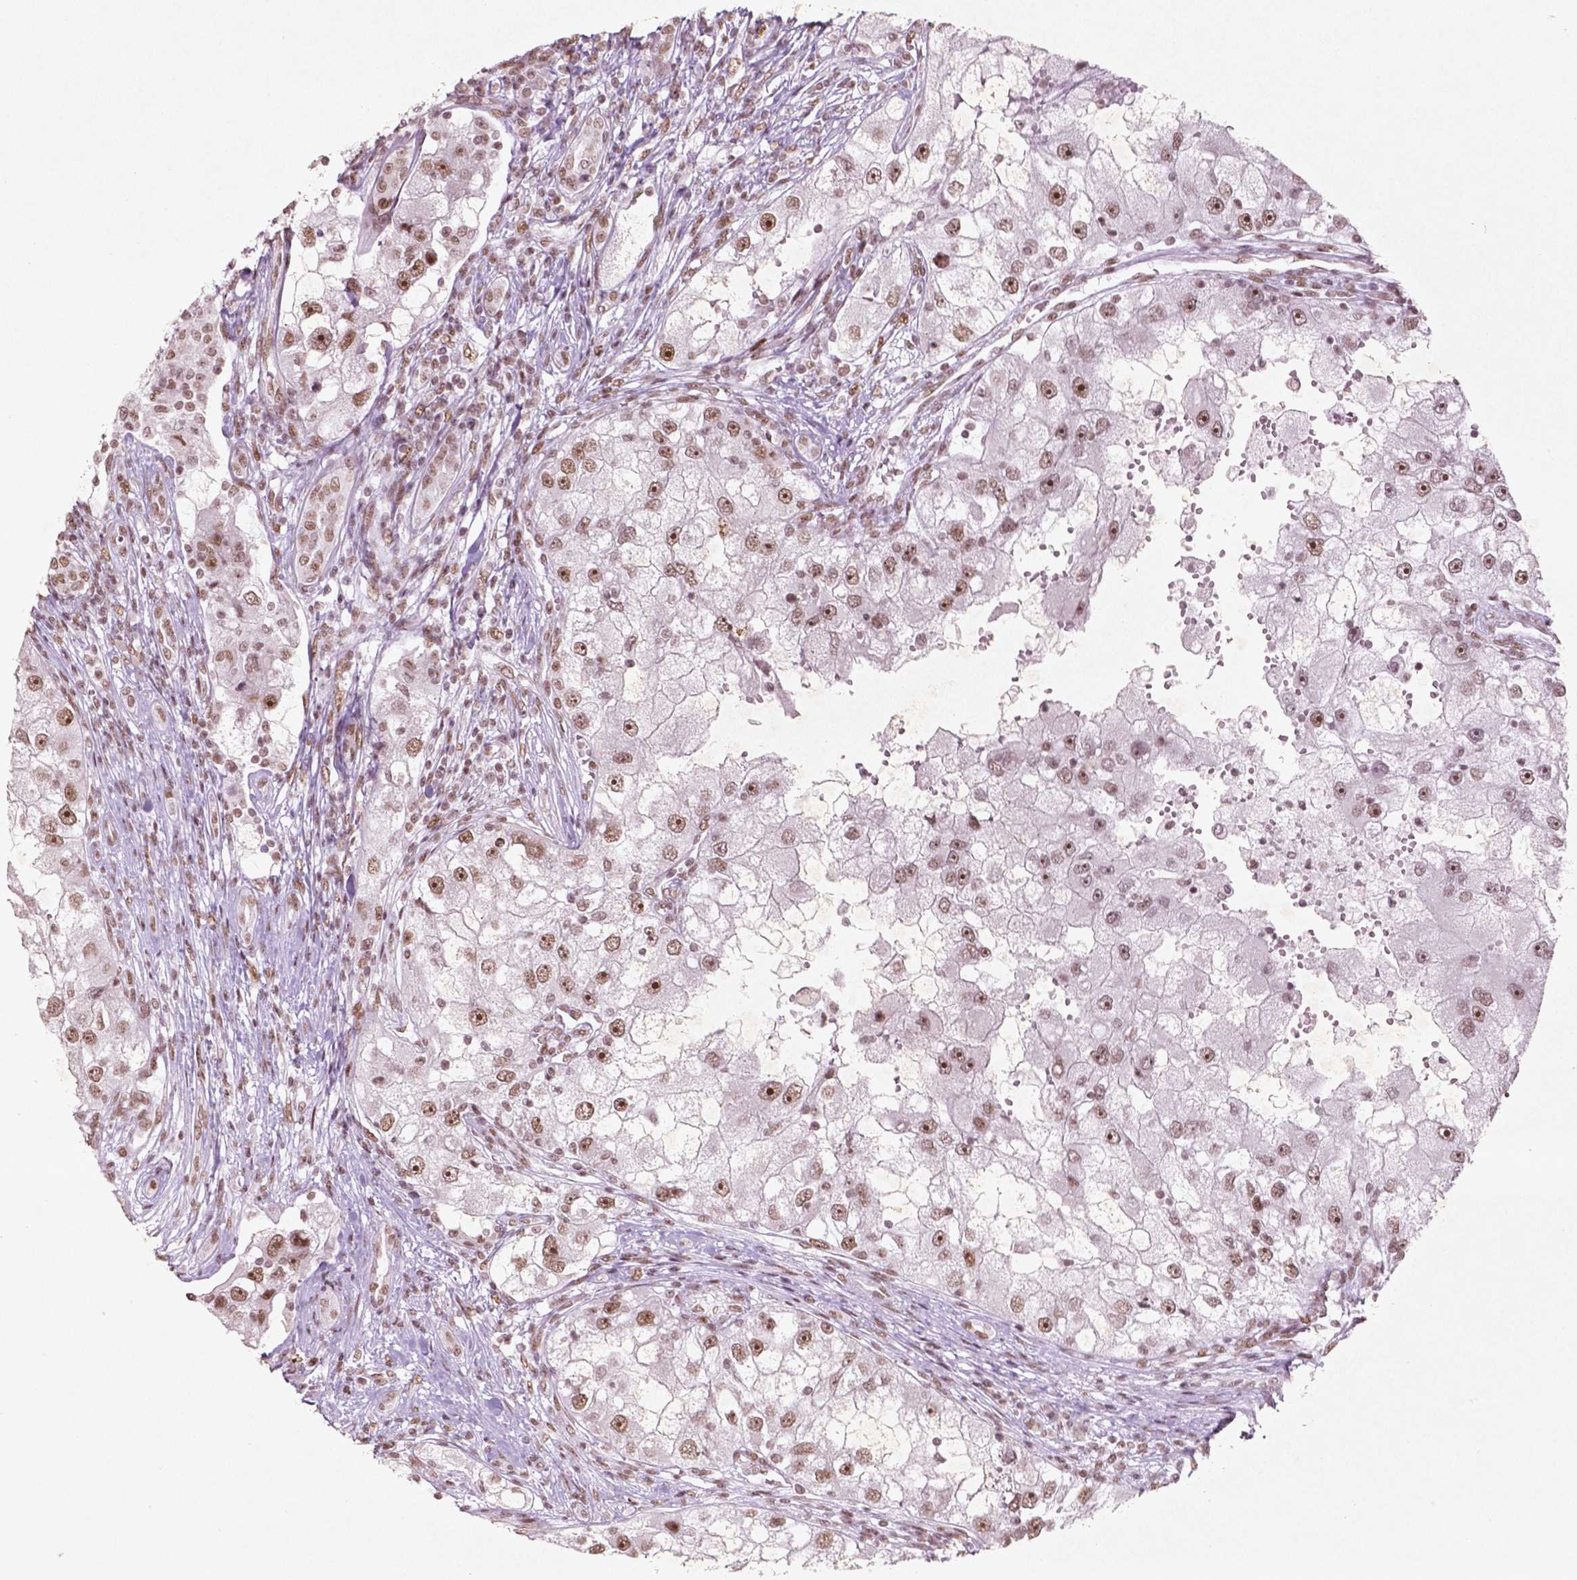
{"staining": {"intensity": "moderate", "quantity": ">75%", "location": "nuclear"}, "tissue": "renal cancer", "cell_type": "Tumor cells", "image_type": "cancer", "snomed": [{"axis": "morphology", "description": "Adenocarcinoma, NOS"}, {"axis": "topography", "description": "Kidney"}], "caption": "Immunohistochemical staining of human adenocarcinoma (renal) exhibits medium levels of moderate nuclear protein staining in approximately >75% of tumor cells.", "gene": "HMG20B", "patient": {"sex": "male", "age": 63}}